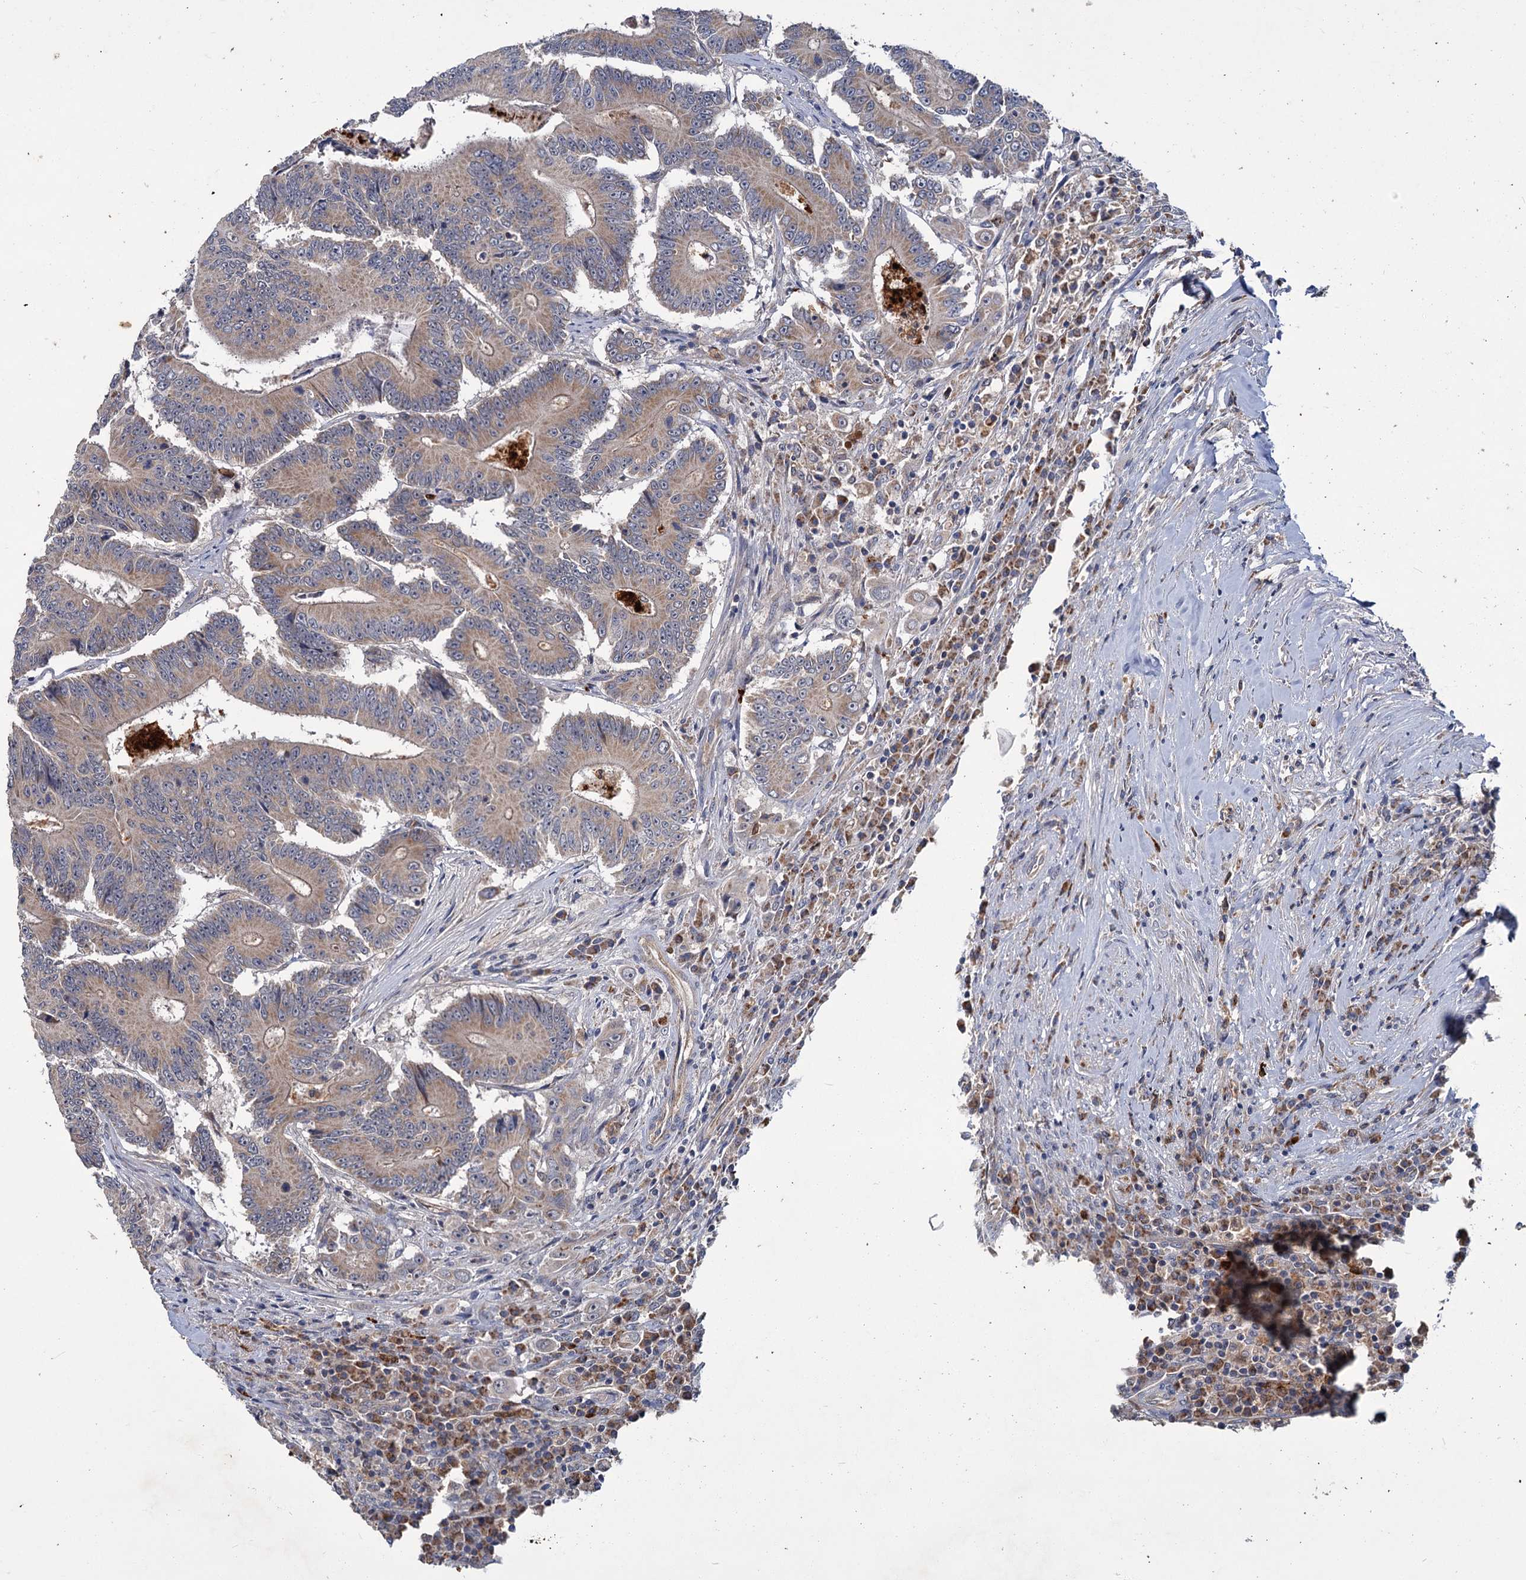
{"staining": {"intensity": "negative", "quantity": "none", "location": "none"}, "tissue": "colorectal cancer", "cell_type": "Tumor cells", "image_type": "cancer", "snomed": [{"axis": "morphology", "description": "Adenocarcinoma, NOS"}, {"axis": "topography", "description": "Colon"}], "caption": "High power microscopy histopathology image of an immunohistochemistry micrograph of colorectal cancer, revealing no significant staining in tumor cells.", "gene": "DYNC2H1", "patient": {"sex": "male", "age": 83}}